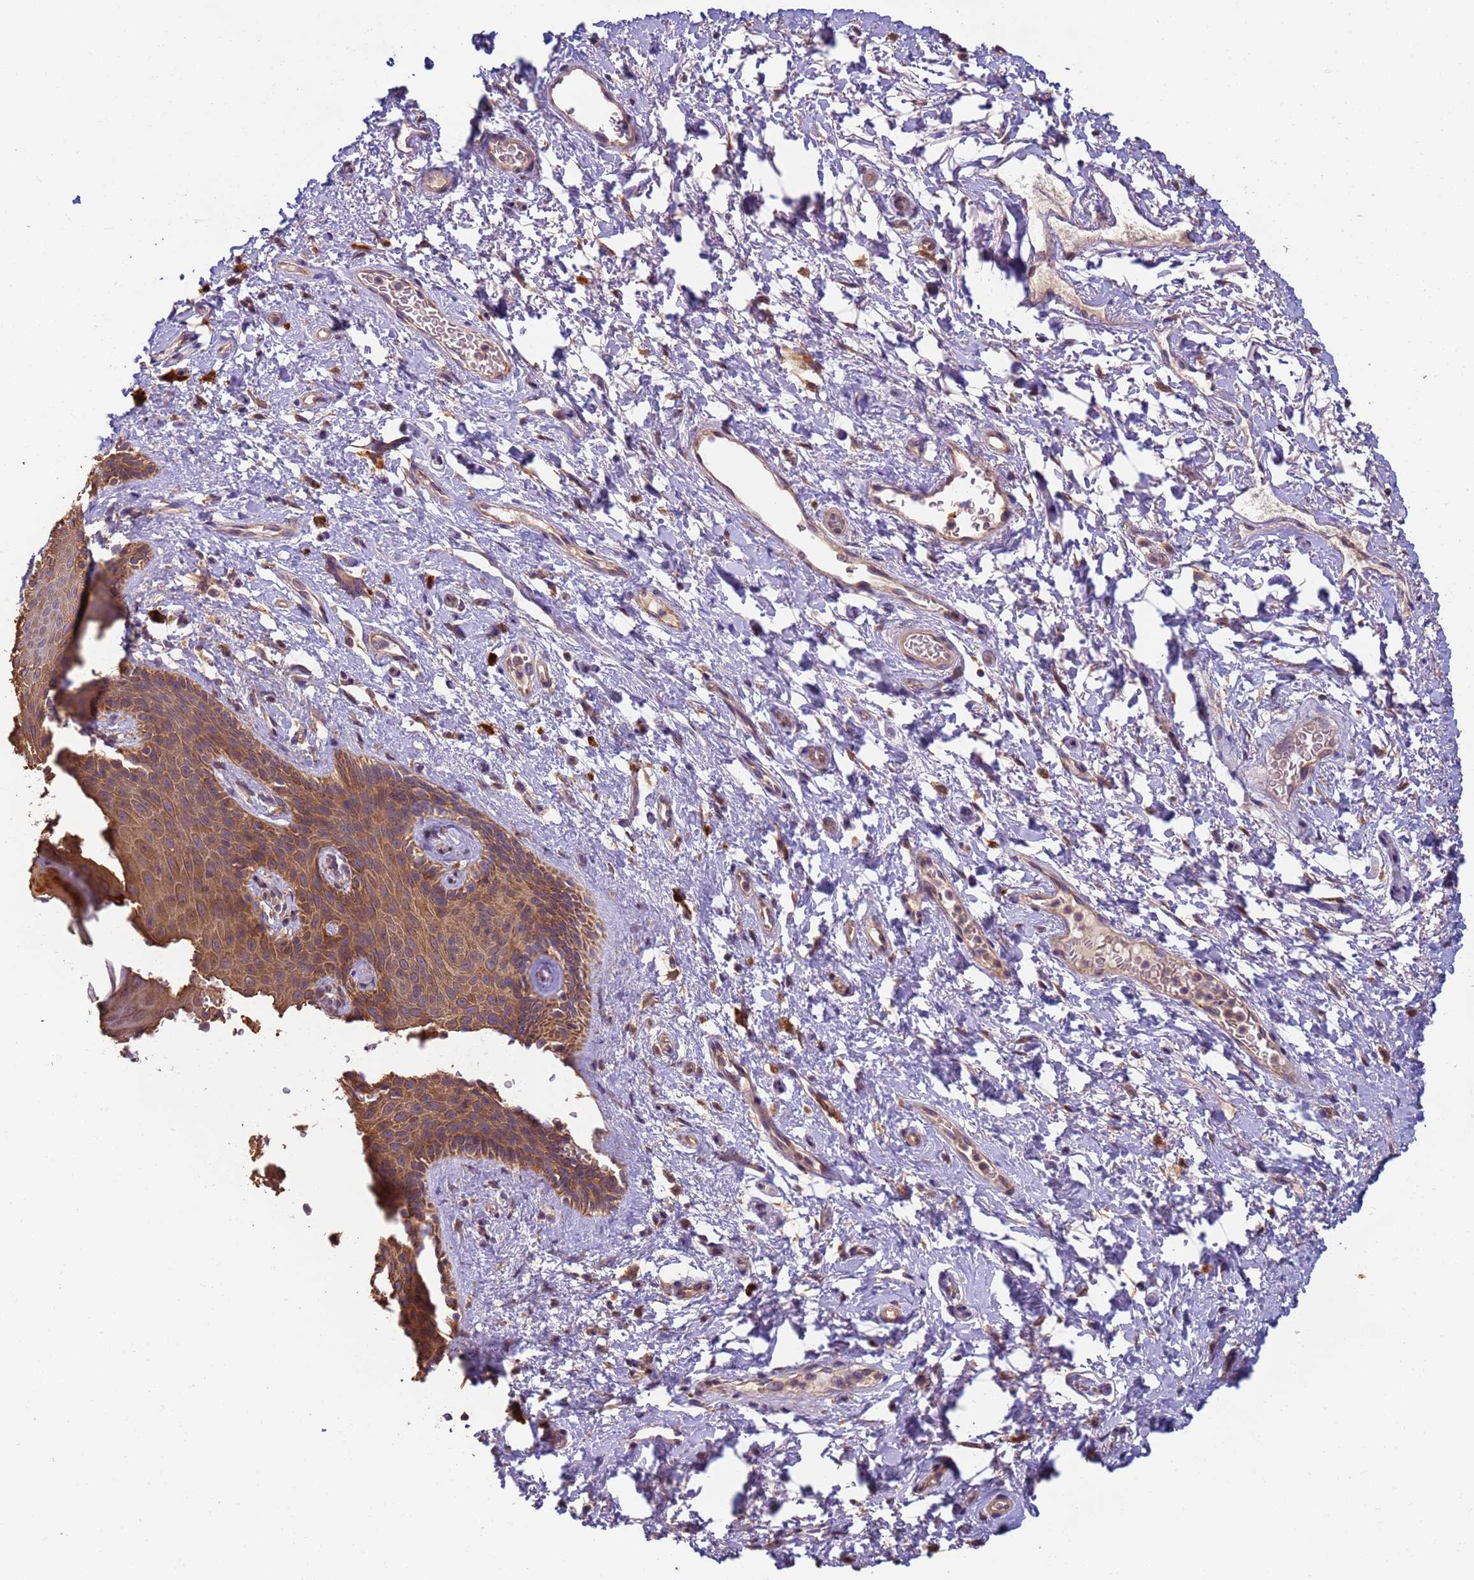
{"staining": {"intensity": "moderate", "quantity": ">75%", "location": "cytoplasmic/membranous"}, "tissue": "skin", "cell_type": "Epidermal cells", "image_type": "normal", "snomed": [{"axis": "morphology", "description": "Normal tissue, NOS"}, {"axis": "topography", "description": "Anal"}], "caption": "High-power microscopy captured an immunohistochemistry (IHC) photomicrograph of benign skin, revealing moderate cytoplasmic/membranous staining in about >75% of epidermal cells. (IHC, brightfield microscopy, high magnification).", "gene": "TIGAR", "patient": {"sex": "female", "age": 46}}